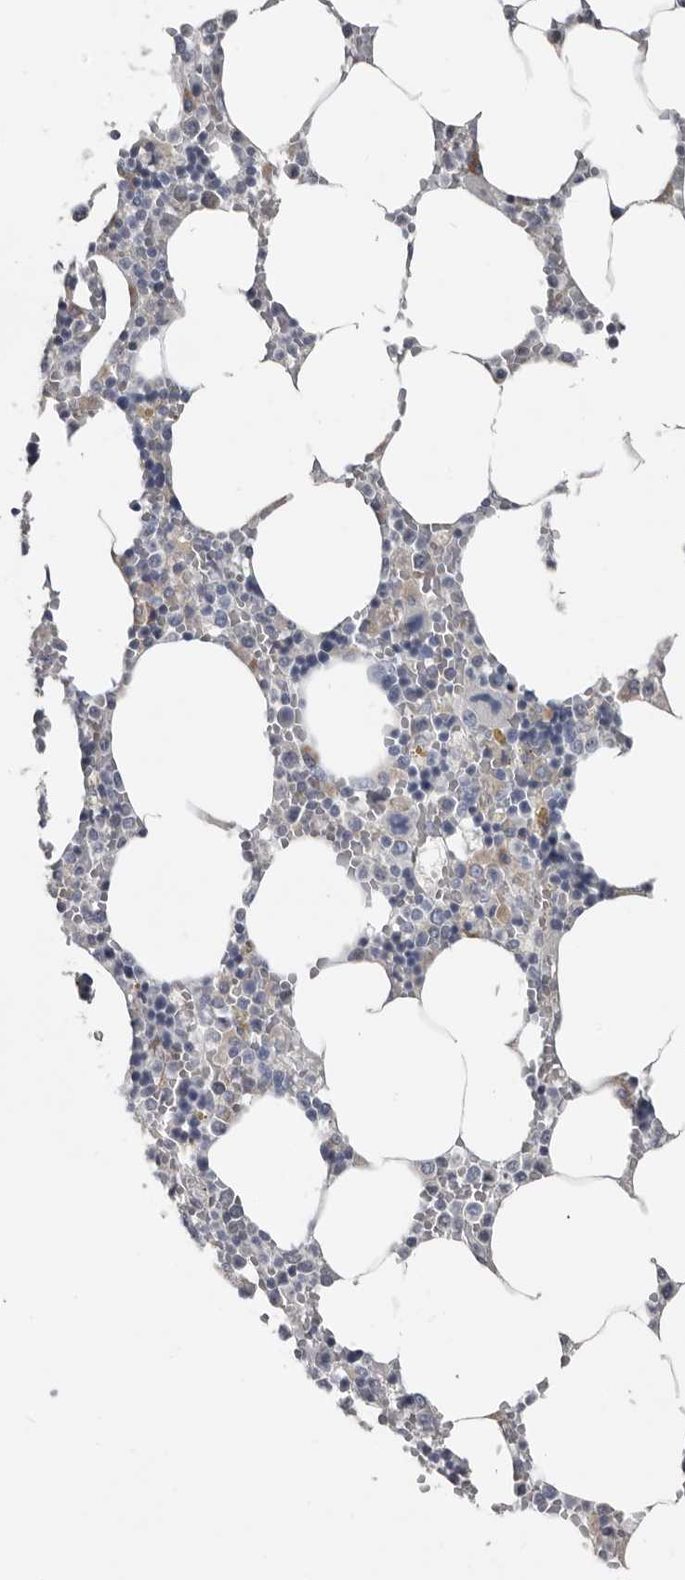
{"staining": {"intensity": "negative", "quantity": "none", "location": "none"}, "tissue": "bone marrow", "cell_type": "Hematopoietic cells", "image_type": "normal", "snomed": [{"axis": "morphology", "description": "Normal tissue, NOS"}, {"axis": "topography", "description": "Bone marrow"}], "caption": "IHC histopathology image of benign bone marrow: bone marrow stained with DAB (3,3'-diaminobenzidine) displays no significant protein positivity in hematopoietic cells.", "gene": "ZNF114", "patient": {"sex": "male", "age": 70}}